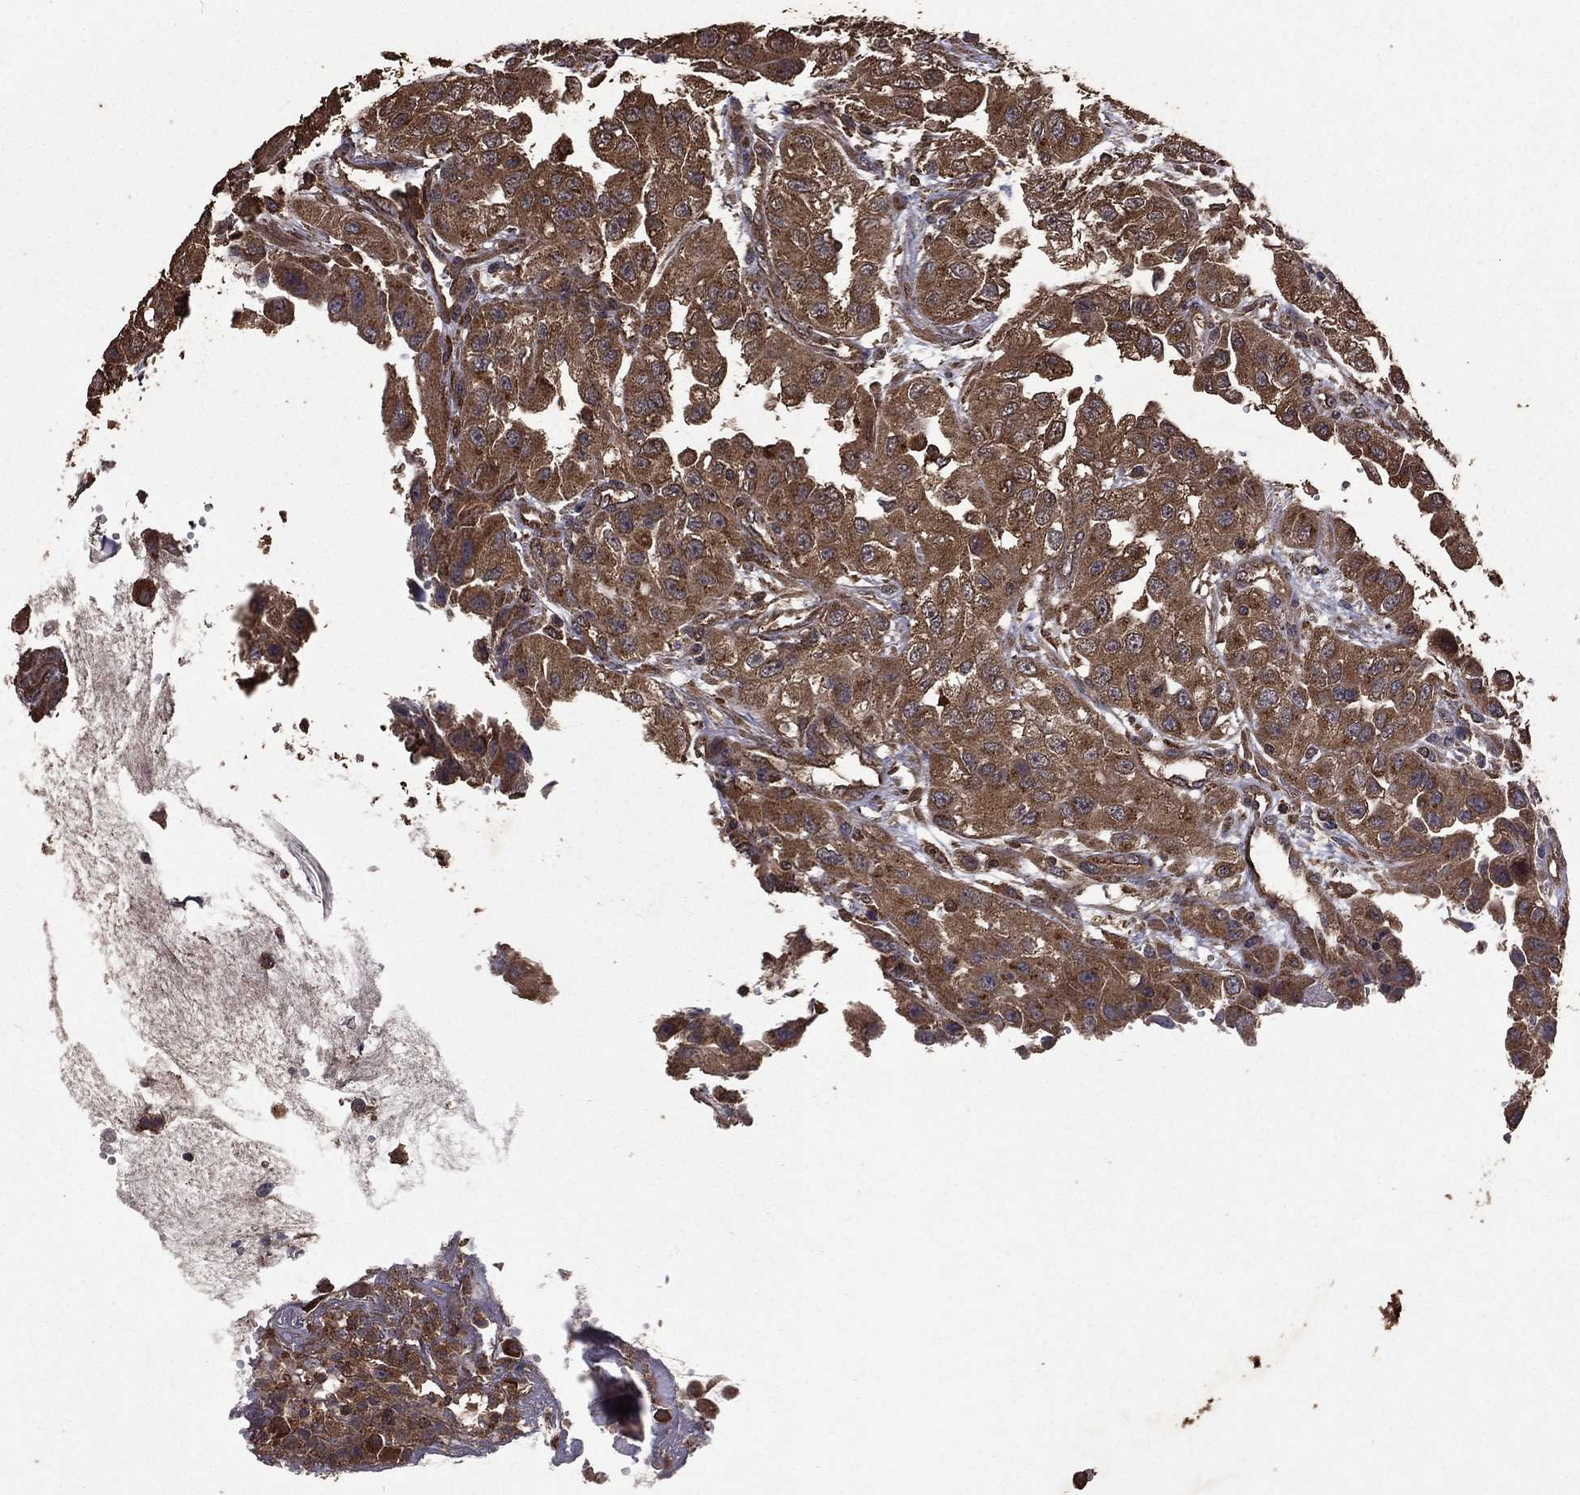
{"staining": {"intensity": "moderate", "quantity": ">75%", "location": "cytoplasmic/membranous"}, "tissue": "renal cancer", "cell_type": "Tumor cells", "image_type": "cancer", "snomed": [{"axis": "morphology", "description": "Adenocarcinoma, NOS"}, {"axis": "topography", "description": "Kidney"}], "caption": "IHC photomicrograph of neoplastic tissue: adenocarcinoma (renal) stained using IHC reveals medium levels of moderate protein expression localized specifically in the cytoplasmic/membranous of tumor cells, appearing as a cytoplasmic/membranous brown color.", "gene": "BIRC6", "patient": {"sex": "male", "age": 64}}